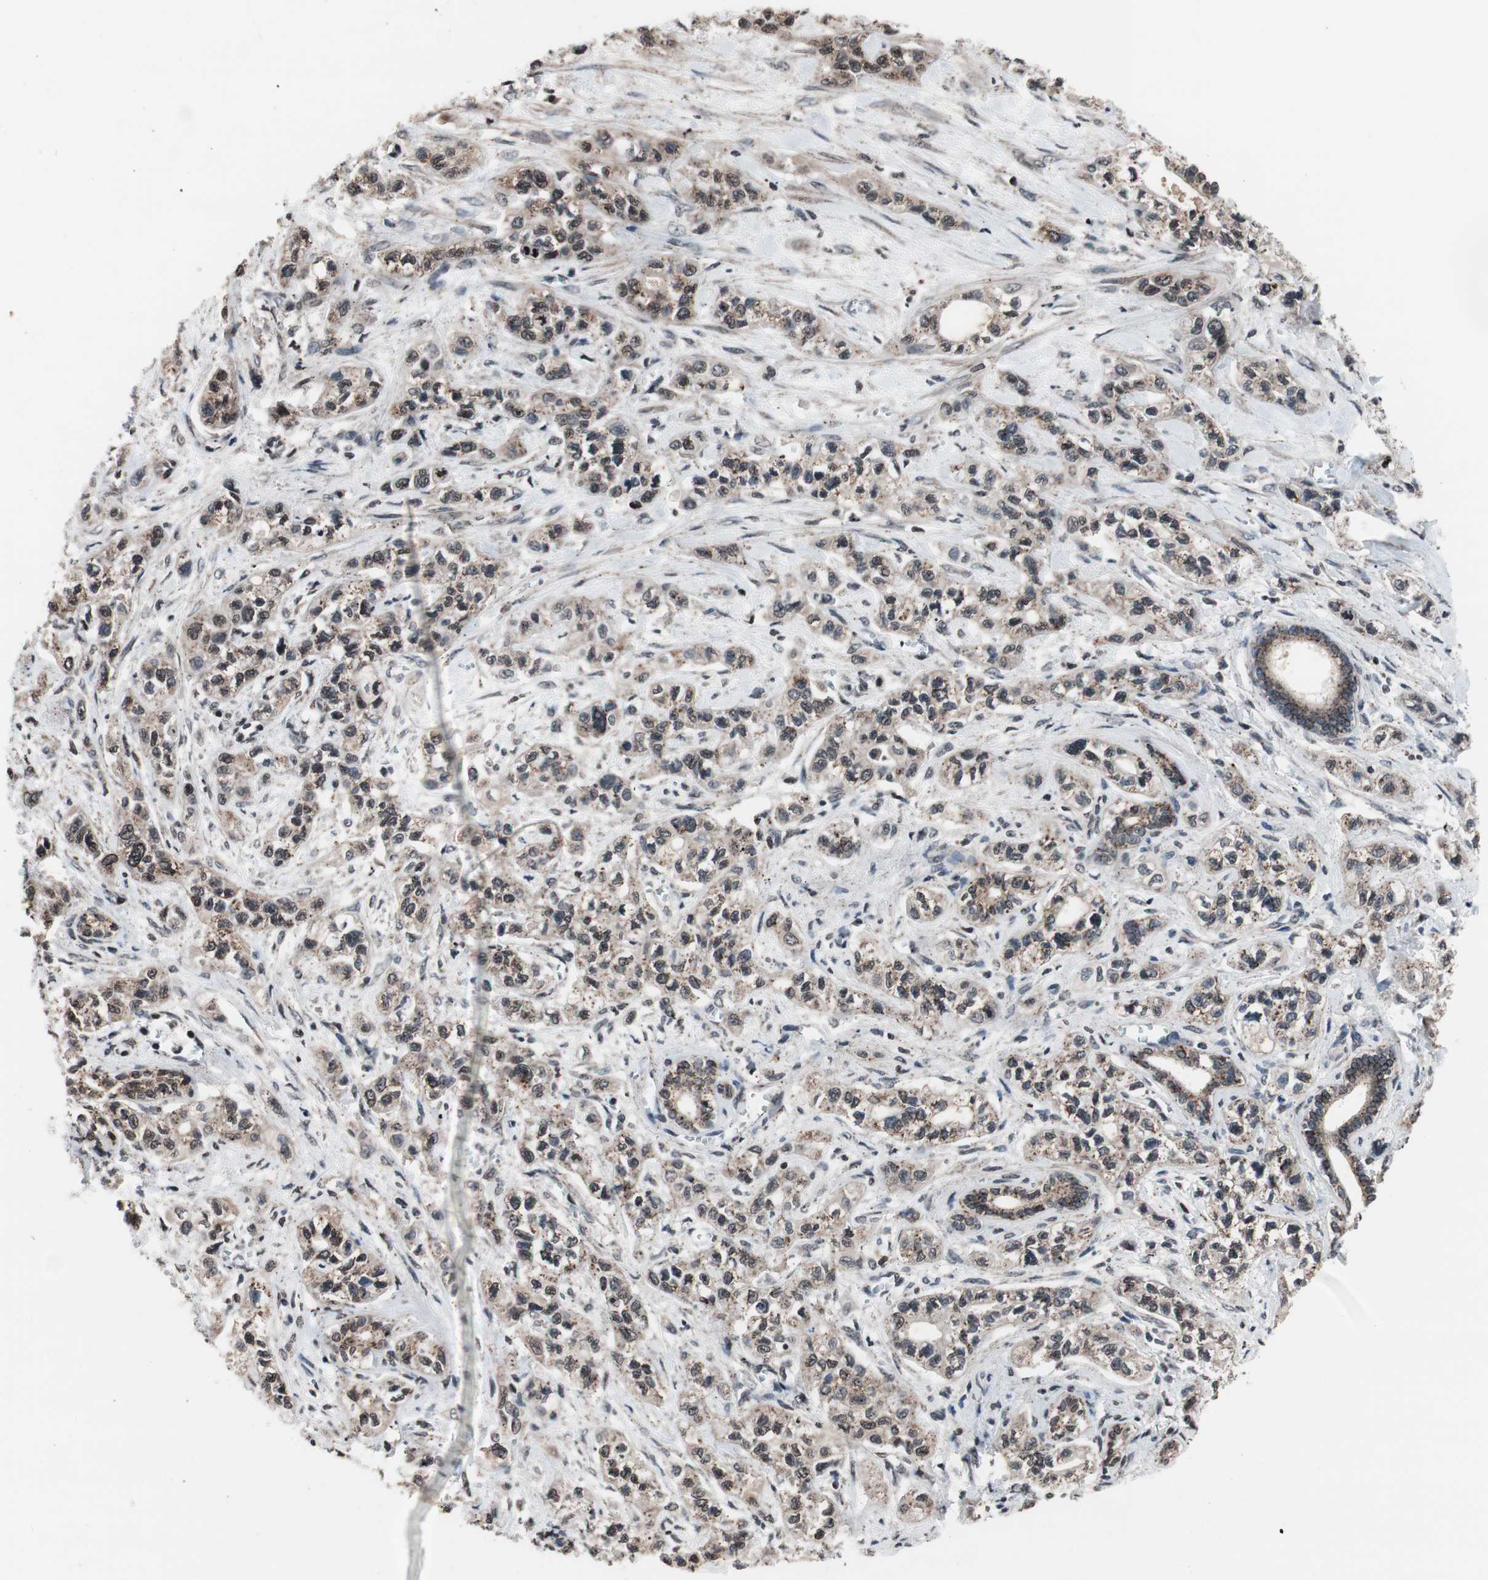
{"staining": {"intensity": "weak", "quantity": ">75%", "location": "cytoplasmic/membranous"}, "tissue": "pancreatic cancer", "cell_type": "Tumor cells", "image_type": "cancer", "snomed": [{"axis": "morphology", "description": "Adenocarcinoma, NOS"}, {"axis": "topography", "description": "Pancreas"}], "caption": "Protein staining exhibits weak cytoplasmic/membranous expression in approximately >75% of tumor cells in pancreatic cancer.", "gene": "RFC1", "patient": {"sex": "male", "age": 74}}